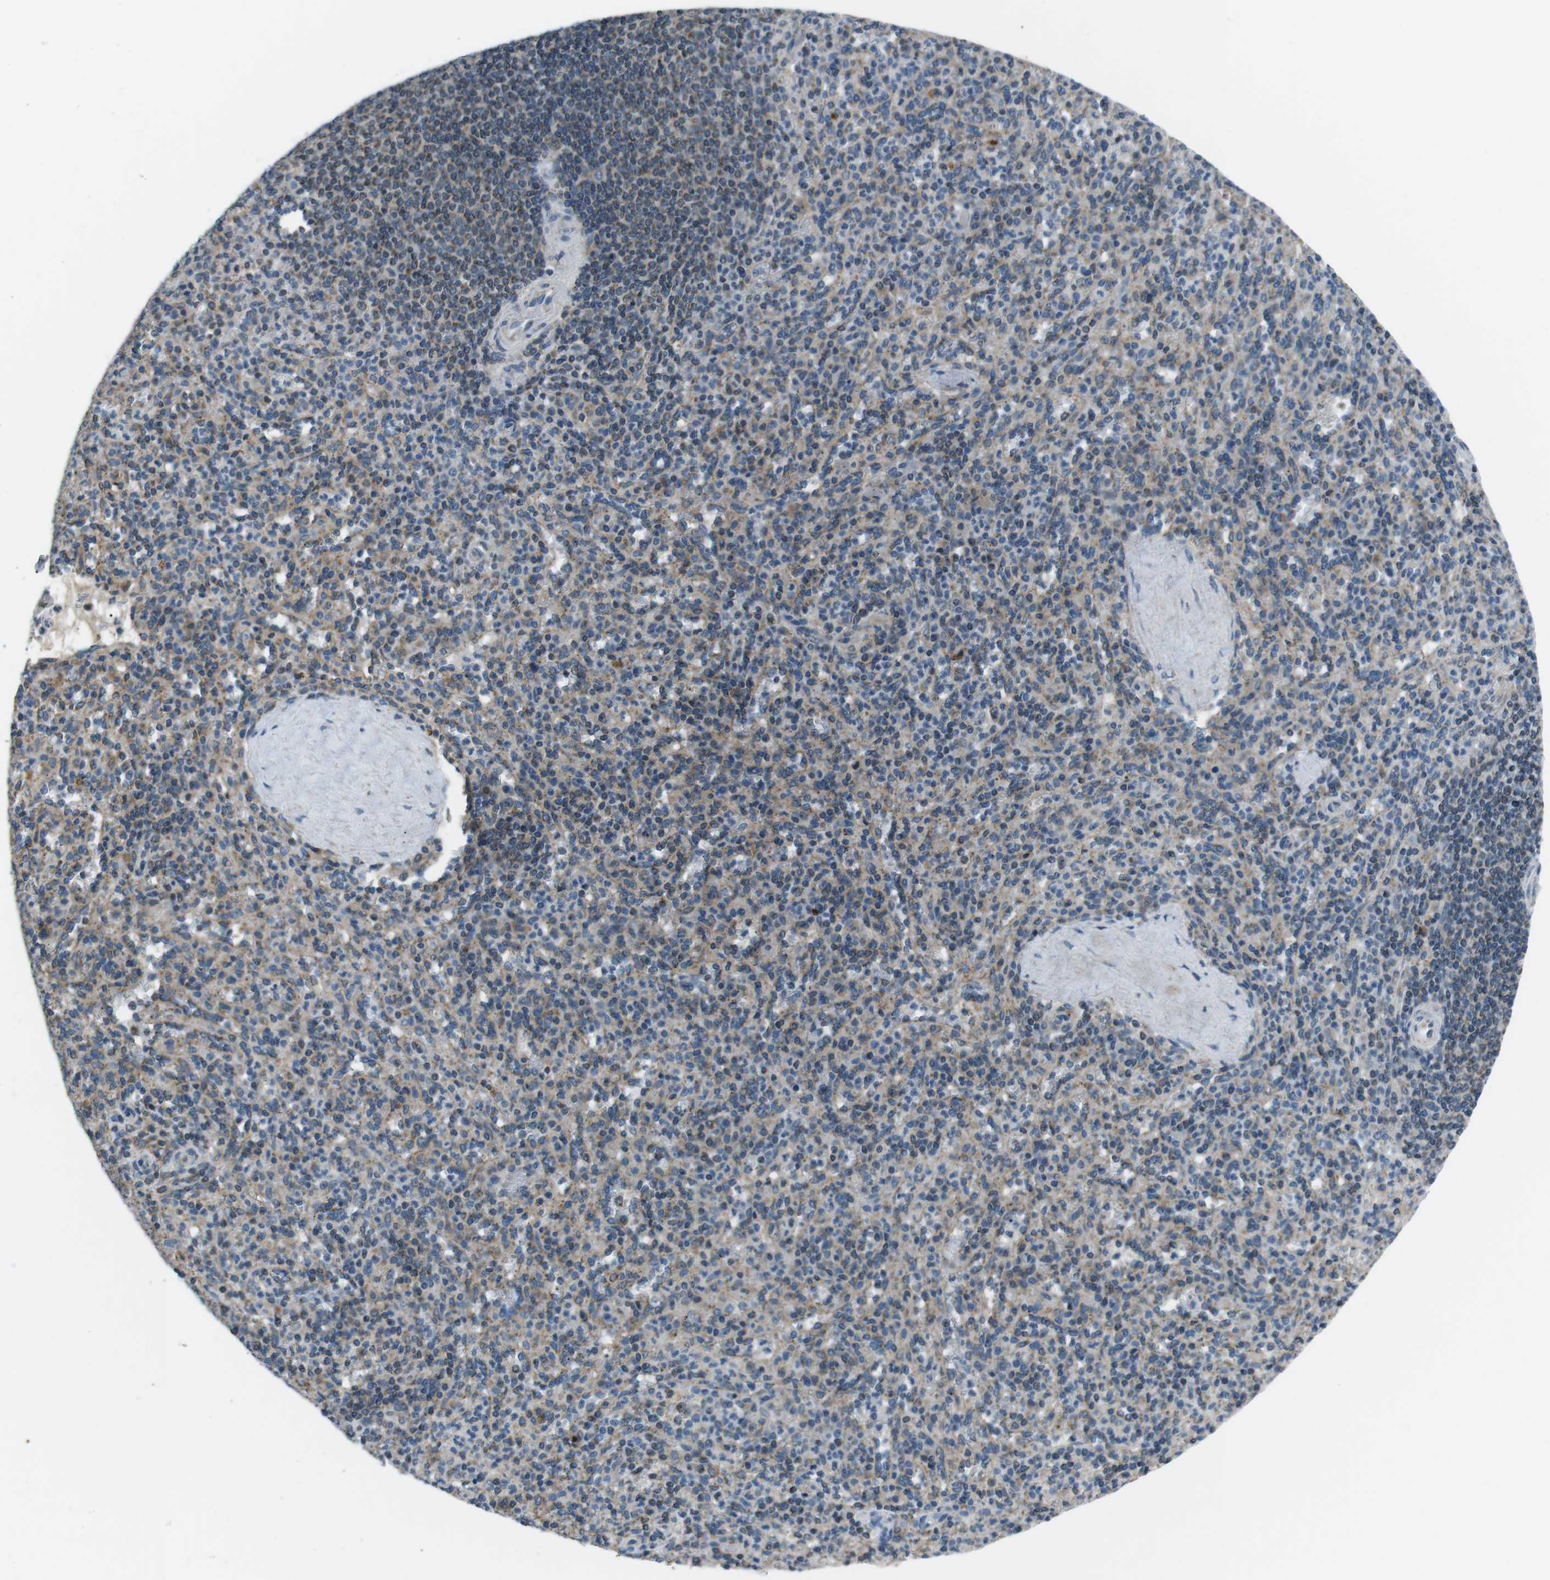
{"staining": {"intensity": "weak", "quantity": "25%-75%", "location": "cytoplasmic/membranous"}, "tissue": "spleen", "cell_type": "Cells in red pulp", "image_type": "normal", "snomed": [{"axis": "morphology", "description": "Normal tissue, NOS"}, {"axis": "topography", "description": "Spleen"}], "caption": "Immunohistochemical staining of normal human spleen exhibits low levels of weak cytoplasmic/membranous positivity in approximately 25%-75% of cells in red pulp. (DAB (3,3'-diaminobenzidine) IHC, brown staining for protein, blue staining for nuclei).", "gene": "FAM3B", "patient": {"sex": "male", "age": 36}}